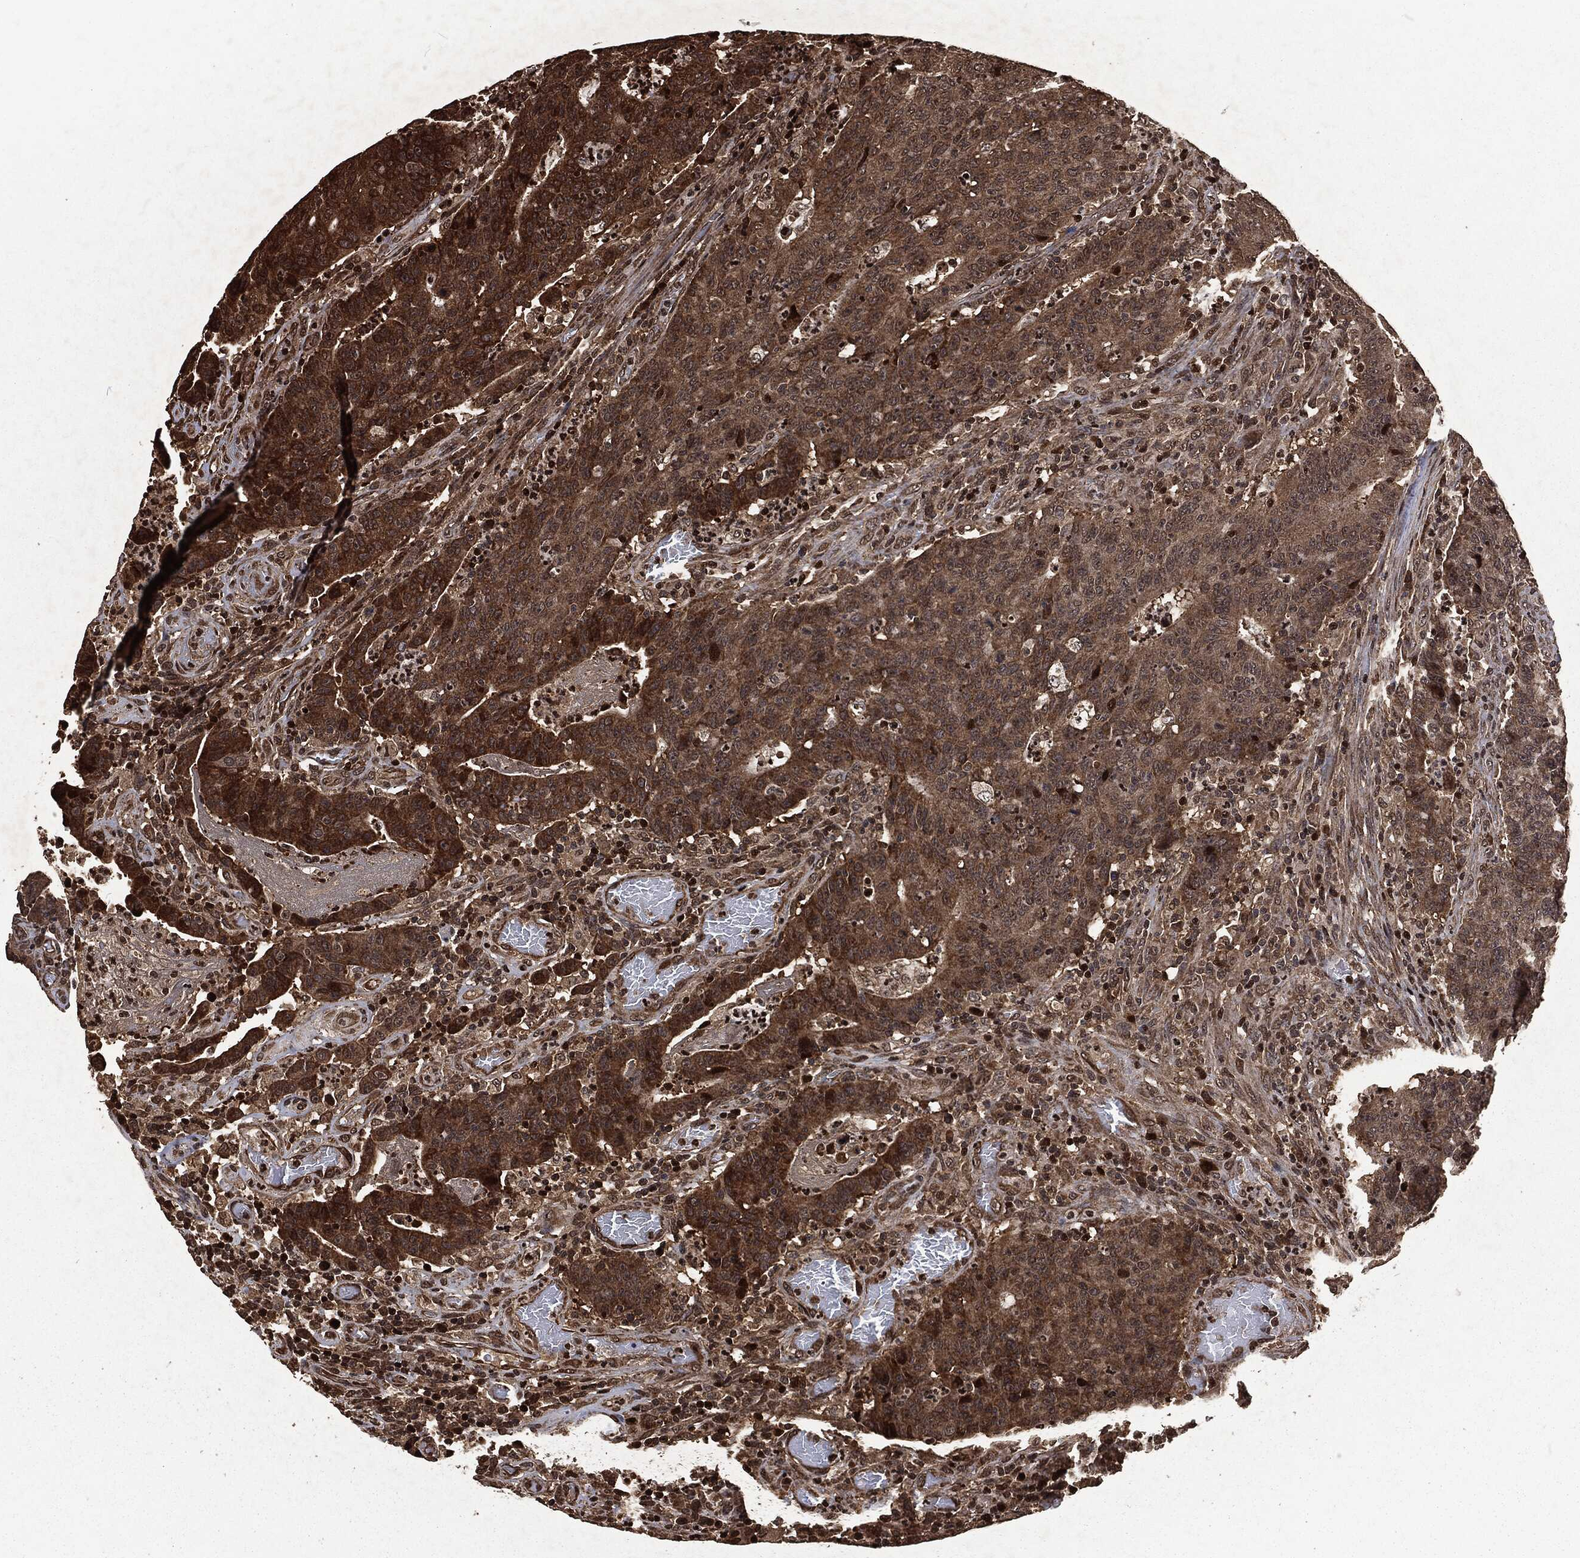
{"staining": {"intensity": "strong", "quantity": "25%-75%", "location": "cytoplasmic/membranous"}, "tissue": "colorectal cancer", "cell_type": "Tumor cells", "image_type": "cancer", "snomed": [{"axis": "morphology", "description": "Adenocarcinoma, NOS"}, {"axis": "topography", "description": "Colon"}], "caption": "A high-resolution photomicrograph shows immunohistochemistry (IHC) staining of colorectal cancer (adenocarcinoma), which displays strong cytoplasmic/membranous staining in about 25%-75% of tumor cells.", "gene": "SNAI1", "patient": {"sex": "female", "age": 75}}